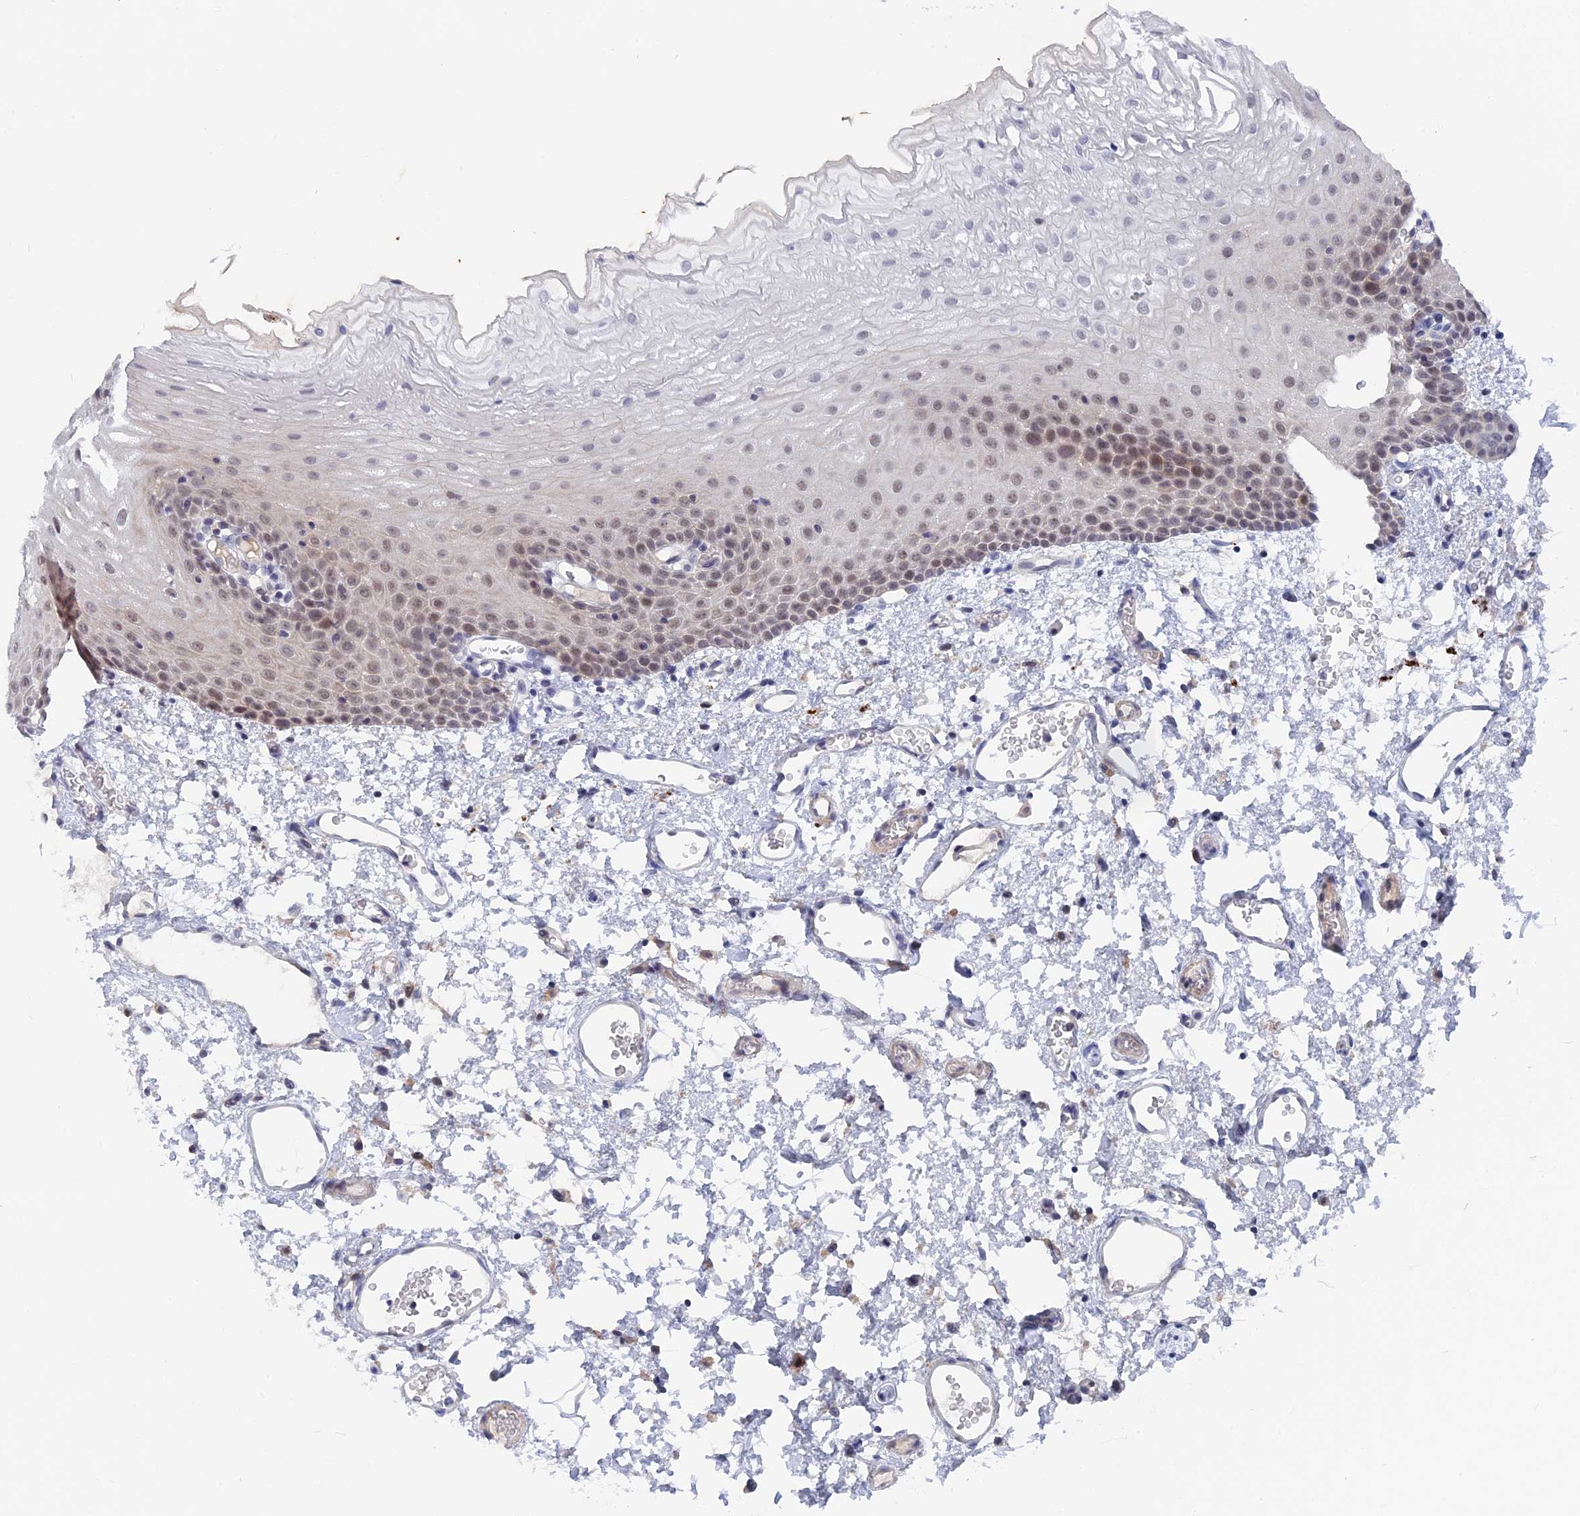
{"staining": {"intensity": "moderate", "quantity": "<25%", "location": "nuclear"}, "tissue": "oral mucosa", "cell_type": "Squamous epithelial cells", "image_type": "normal", "snomed": [{"axis": "morphology", "description": "Normal tissue, NOS"}, {"axis": "topography", "description": "Oral tissue"}], "caption": "Protein staining displays moderate nuclear expression in approximately <25% of squamous epithelial cells in normal oral mucosa. (Brightfield microscopy of DAB IHC at high magnification).", "gene": "BRD2", "patient": {"sex": "female", "age": 70}}